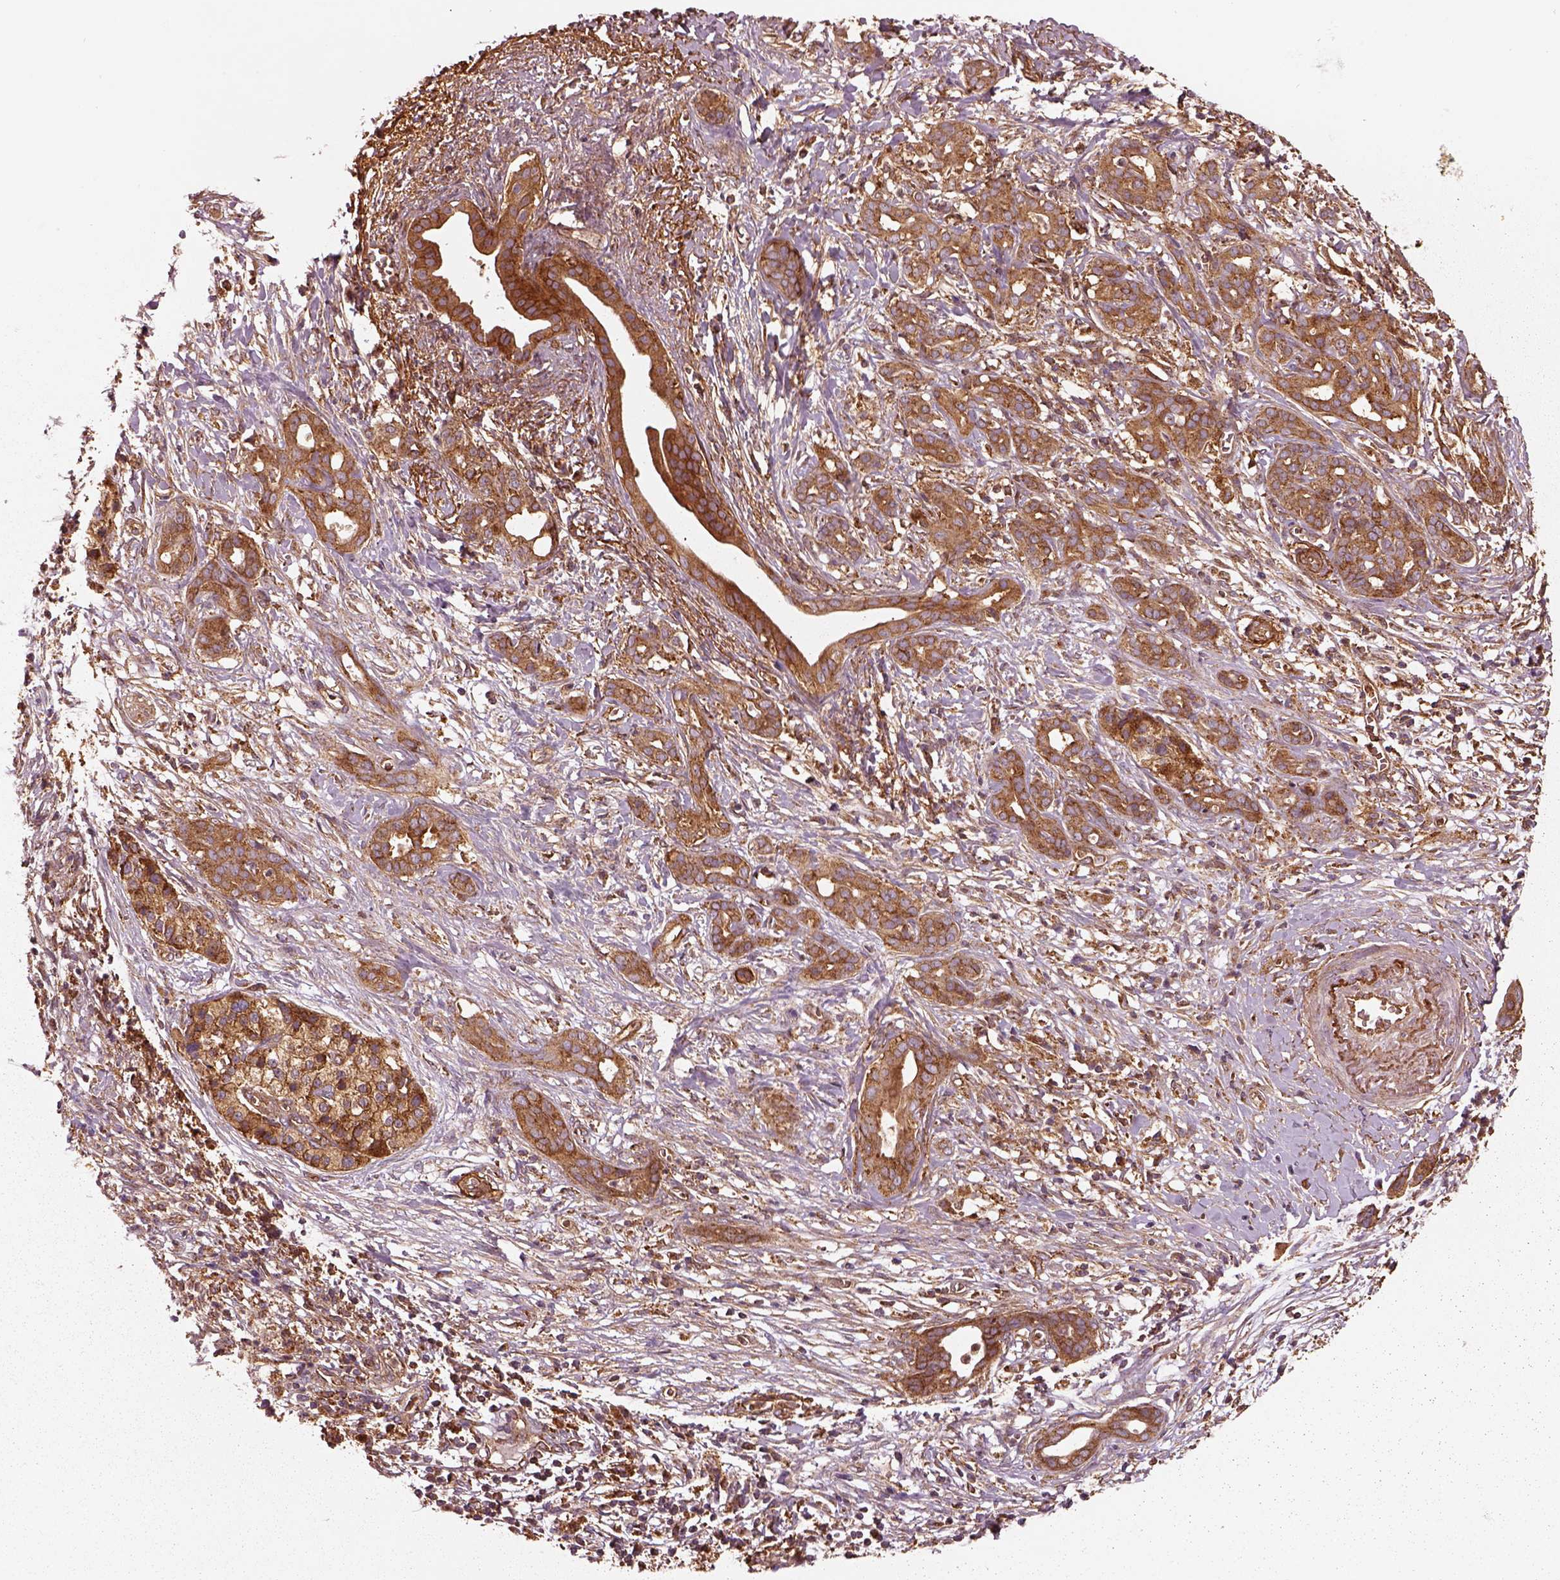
{"staining": {"intensity": "strong", "quantity": "25%-75%", "location": "cytoplasmic/membranous"}, "tissue": "pancreatic cancer", "cell_type": "Tumor cells", "image_type": "cancer", "snomed": [{"axis": "morphology", "description": "Adenocarcinoma, NOS"}, {"axis": "topography", "description": "Pancreas"}], "caption": "High-power microscopy captured an immunohistochemistry (IHC) micrograph of pancreatic cancer (adenocarcinoma), revealing strong cytoplasmic/membranous expression in approximately 25%-75% of tumor cells. Immunohistochemistry (ihc) stains the protein in brown and the nuclei are stained blue.", "gene": "WASHC2A", "patient": {"sex": "male", "age": 61}}